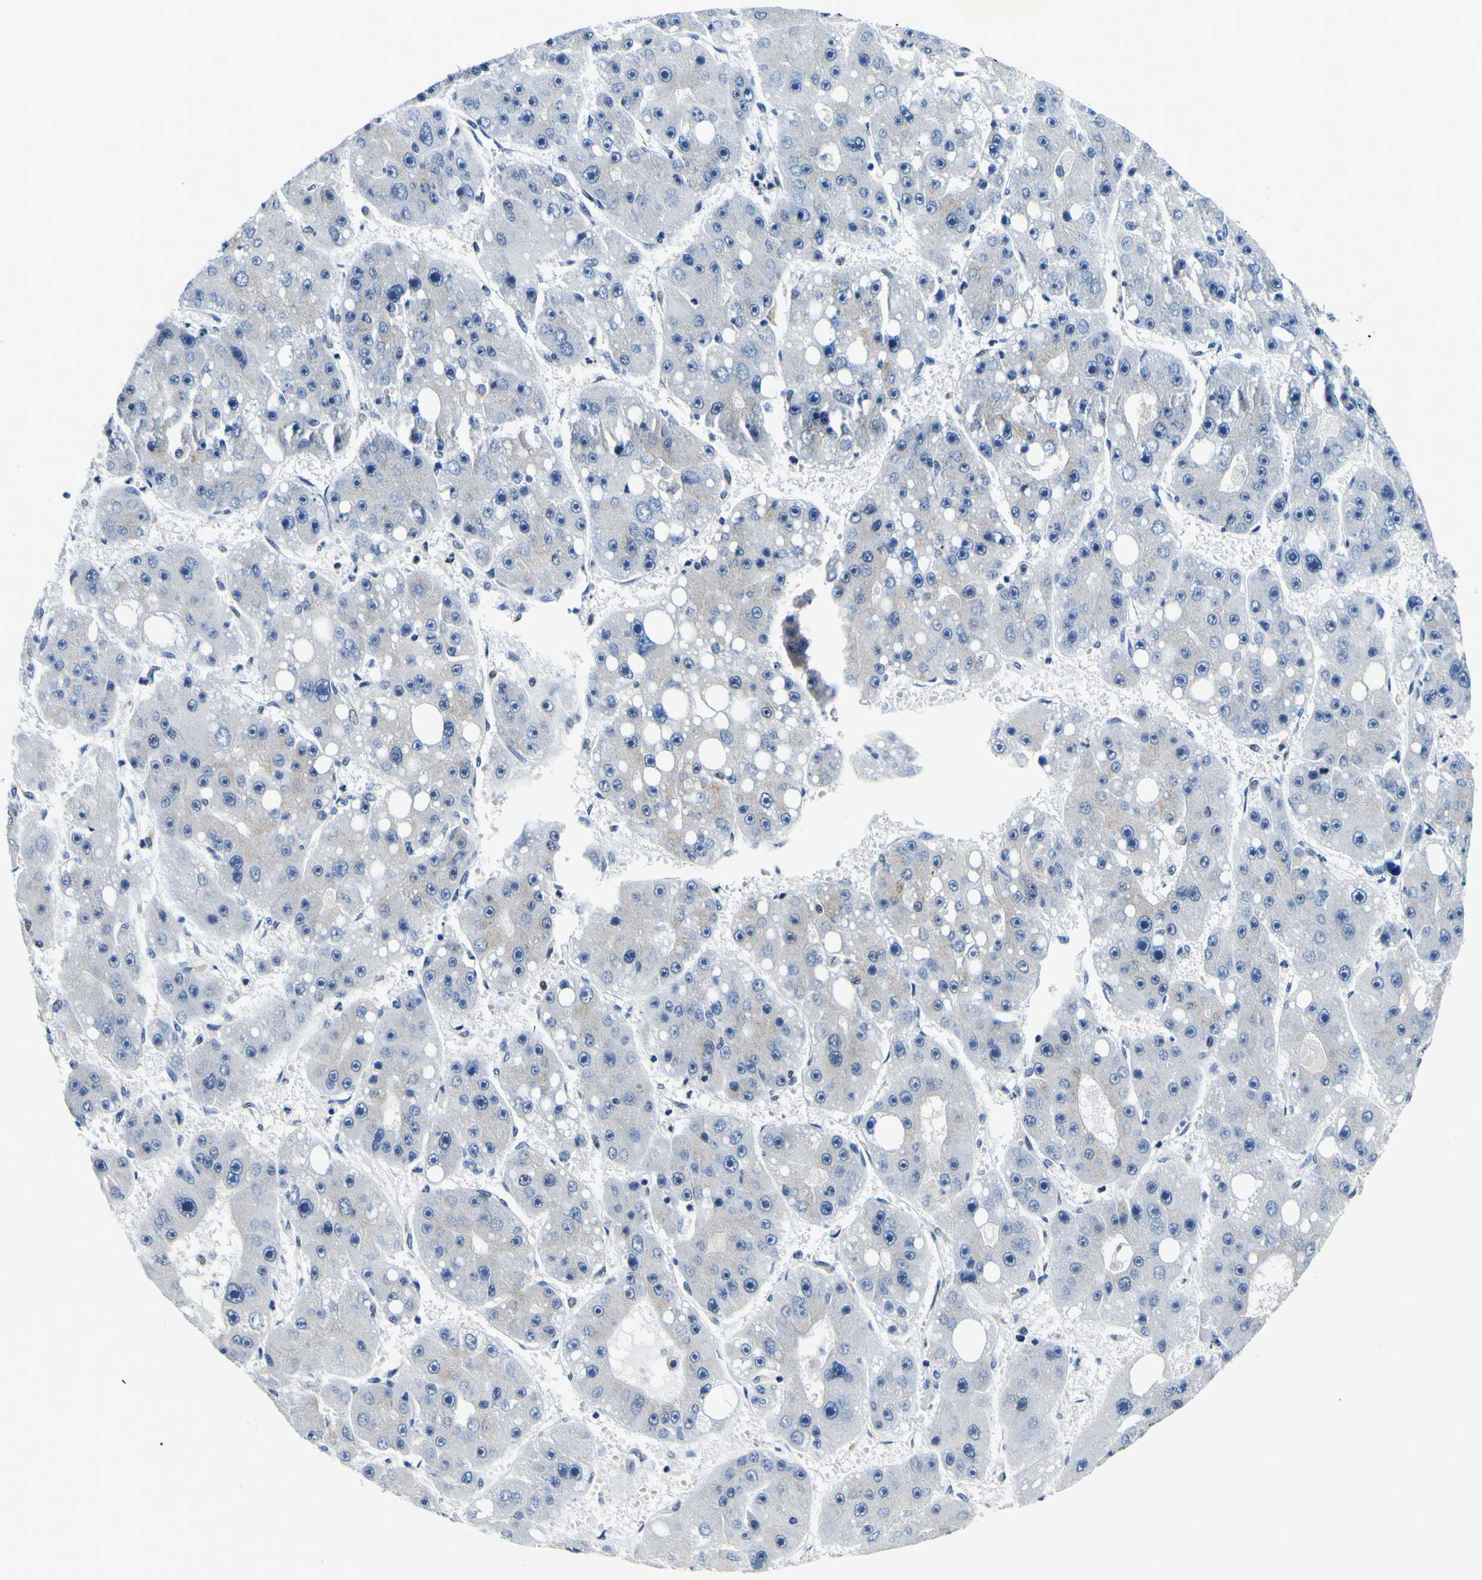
{"staining": {"intensity": "negative", "quantity": "none", "location": "none"}, "tissue": "liver cancer", "cell_type": "Tumor cells", "image_type": "cancer", "snomed": [{"axis": "morphology", "description": "Carcinoma, Hepatocellular, NOS"}, {"axis": "topography", "description": "Liver"}], "caption": "There is no significant expression in tumor cells of liver hepatocellular carcinoma.", "gene": "SP1", "patient": {"sex": "female", "age": 61}}